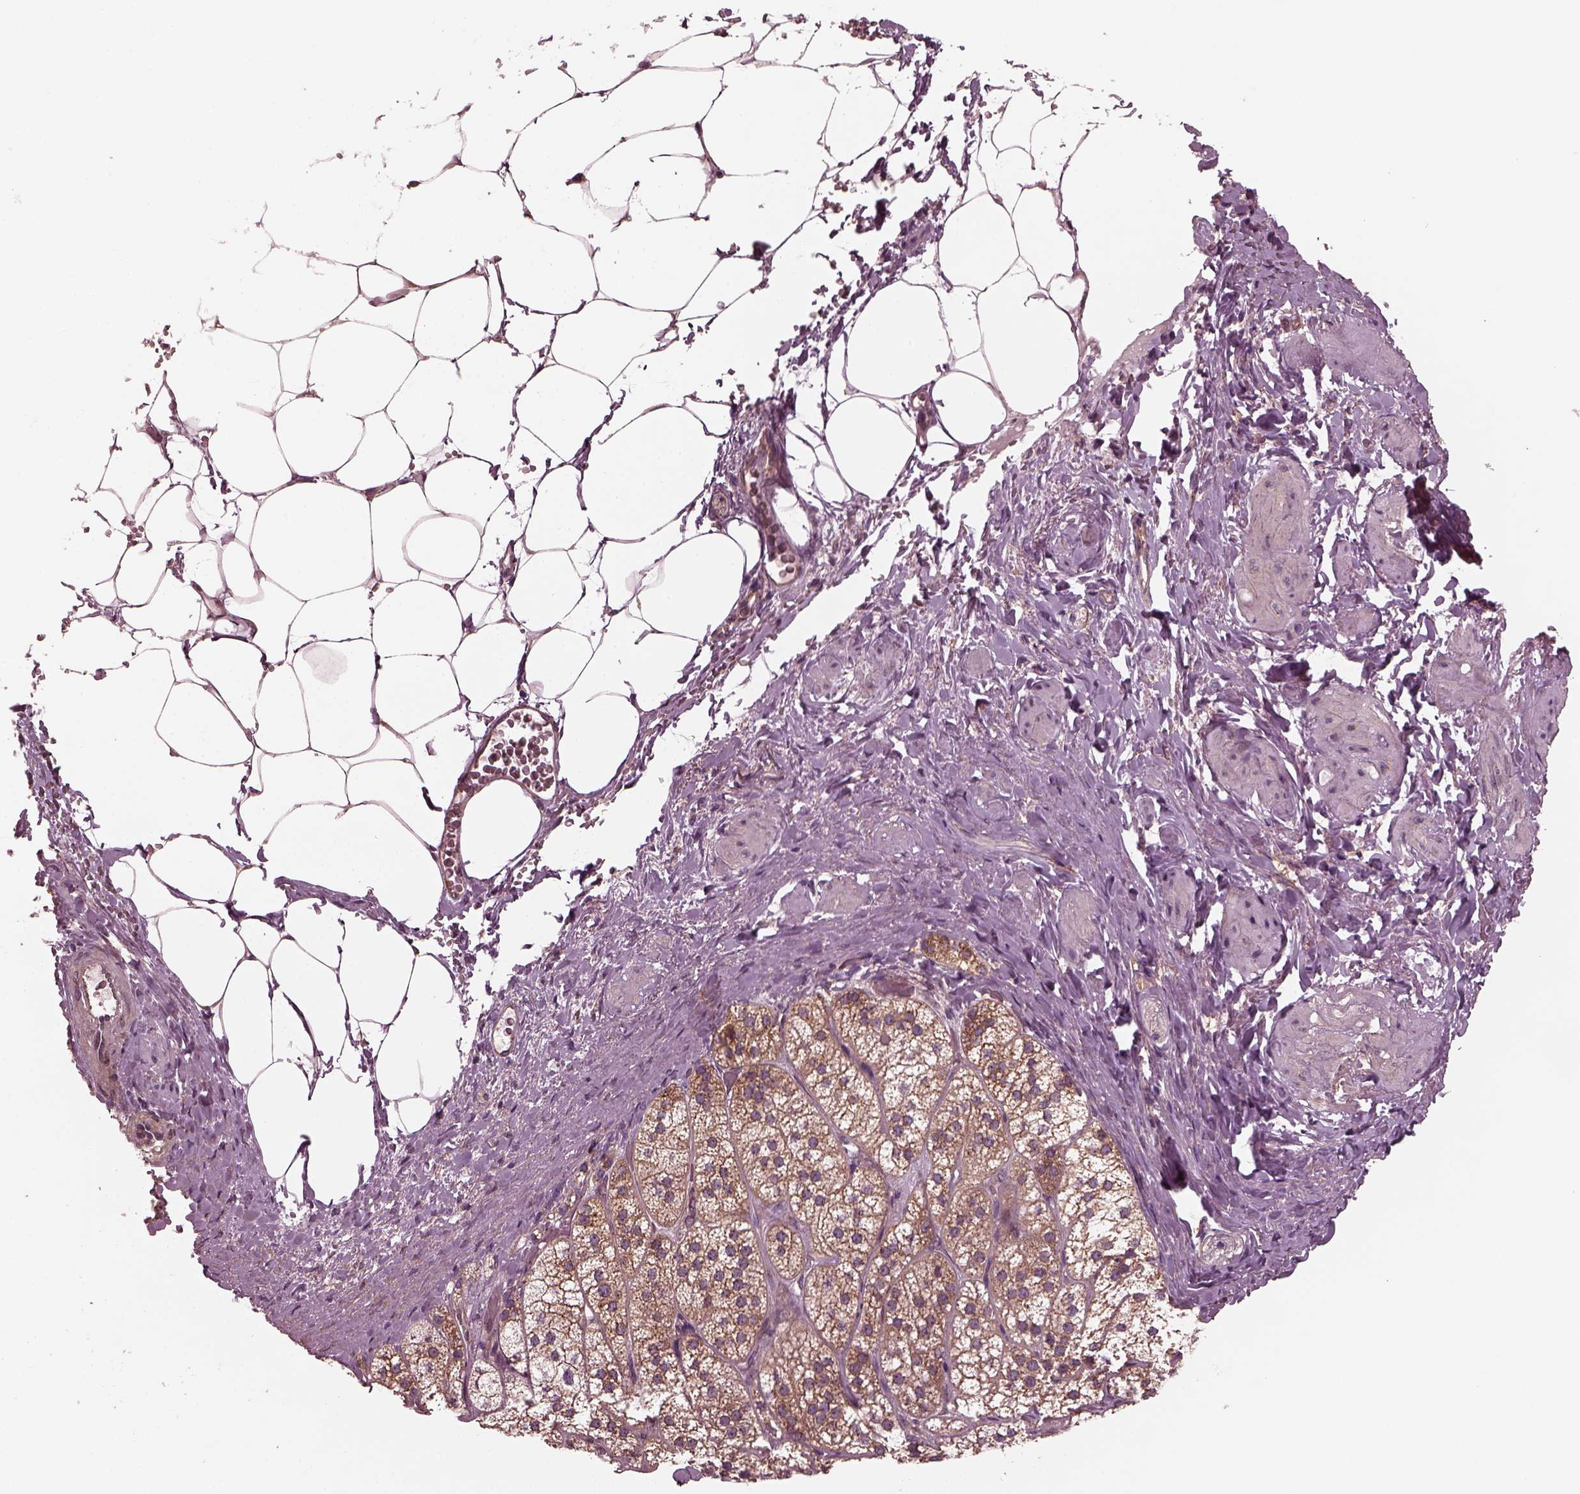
{"staining": {"intensity": "moderate", "quantity": ">75%", "location": "cytoplasmic/membranous"}, "tissue": "adrenal gland", "cell_type": "Glandular cells", "image_type": "normal", "snomed": [{"axis": "morphology", "description": "Normal tissue, NOS"}, {"axis": "topography", "description": "Adrenal gland"}], "caption": "Protein staining of benign adrenal gland reveals moderate cytoplasmic/membranous expression in approximately >75% of glandular cells.", "gene": "TUBG1", "patient": {"sex": "female", "age": 60}}